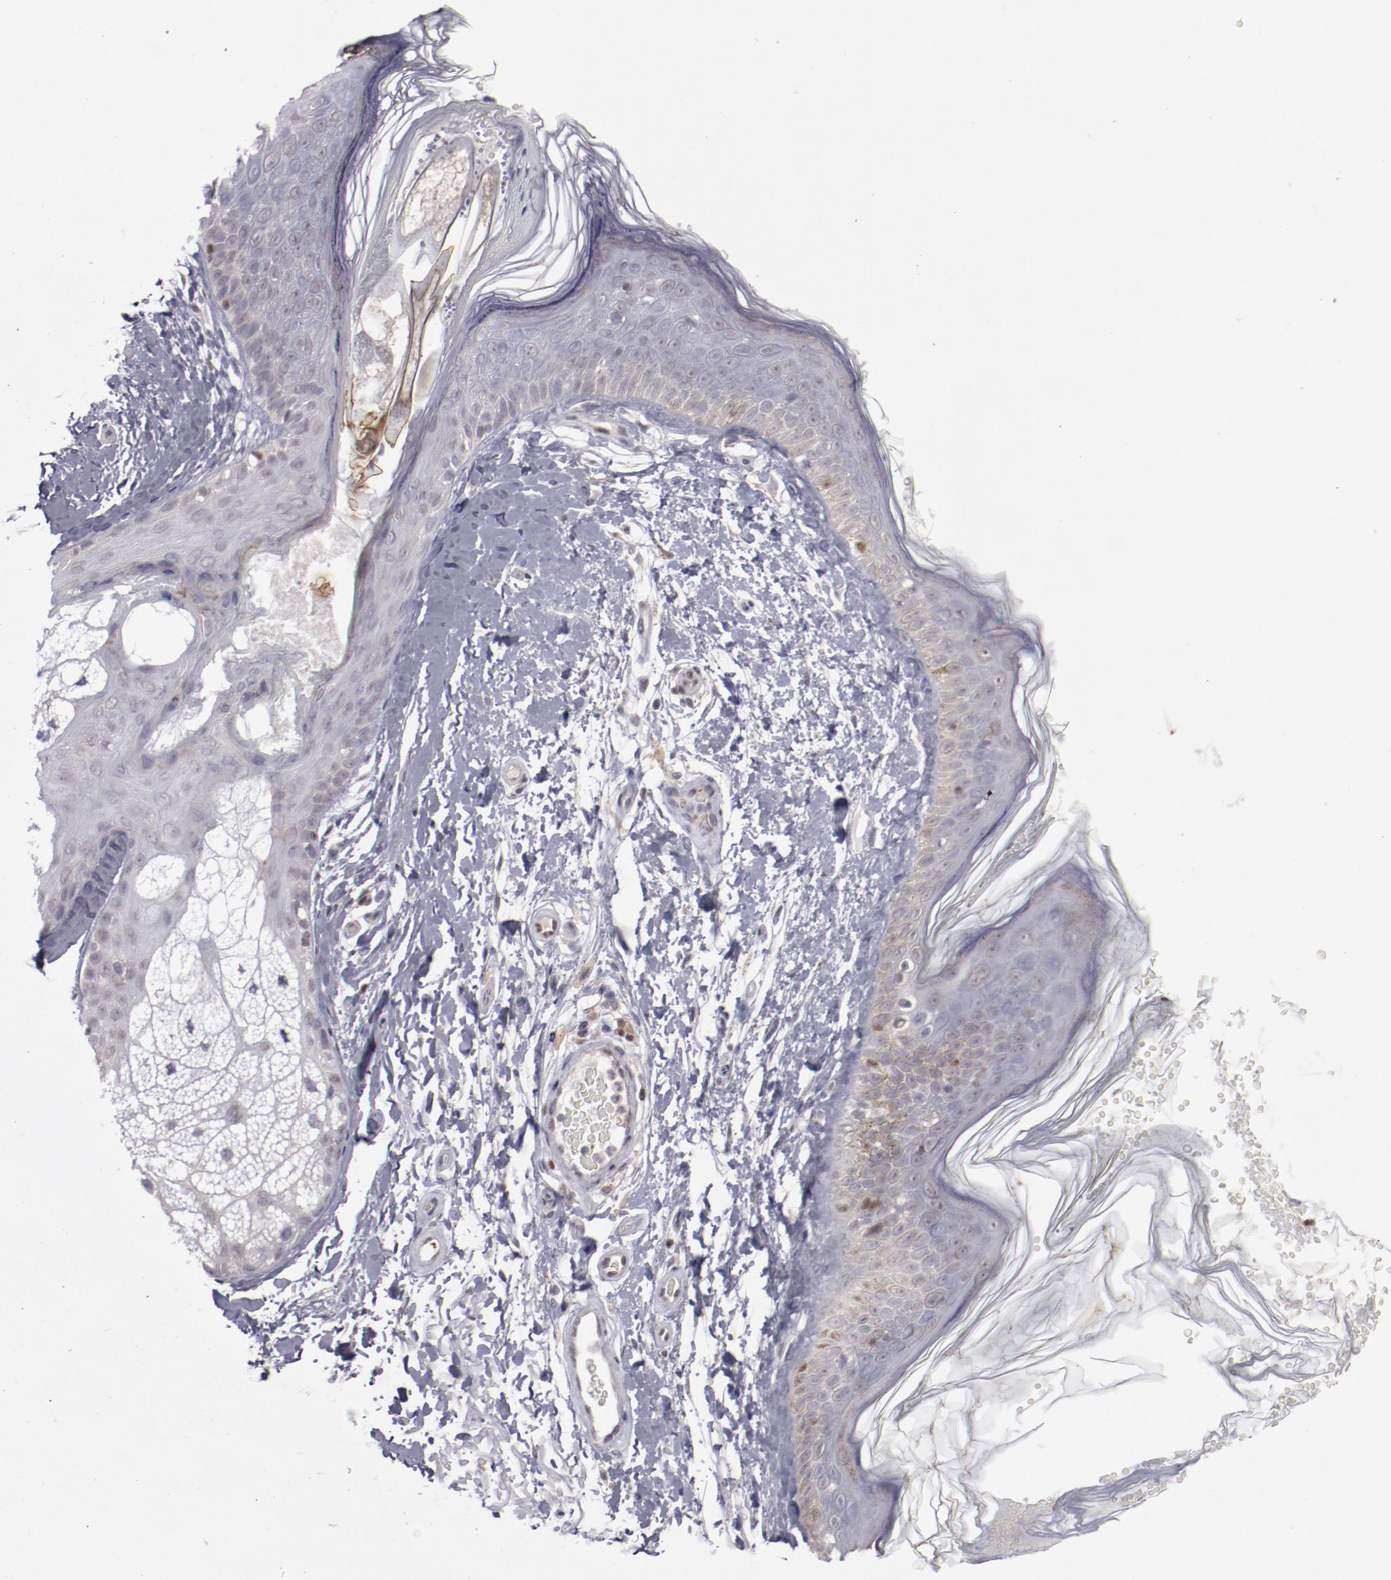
{"staining": {"intensity": "negative", "quantity": "none", "location": "none"}, "tissue": "skin", "cell_type": "Fibroblasts", "image_type": "normal", "snomed": [{"axis": "morphology", "description": "Normal tissue, NOS"}, {"axis": "topography", "description": "Skin"}], "caption": "This photomicrograph is of benign skin stained with immunohistochemistry (IHC) to label a protein in brown with the nuclei are counter-stained blue. There is no staining in fibroblasts. Brightfield microscopy of IHC stained with DAB (3,3'-diaminobenzidine) (brown) and hematoxylin (blue), captured at high magnification.", "gene": "LEF1", "patient": {"sex": "male", "age": 63}}